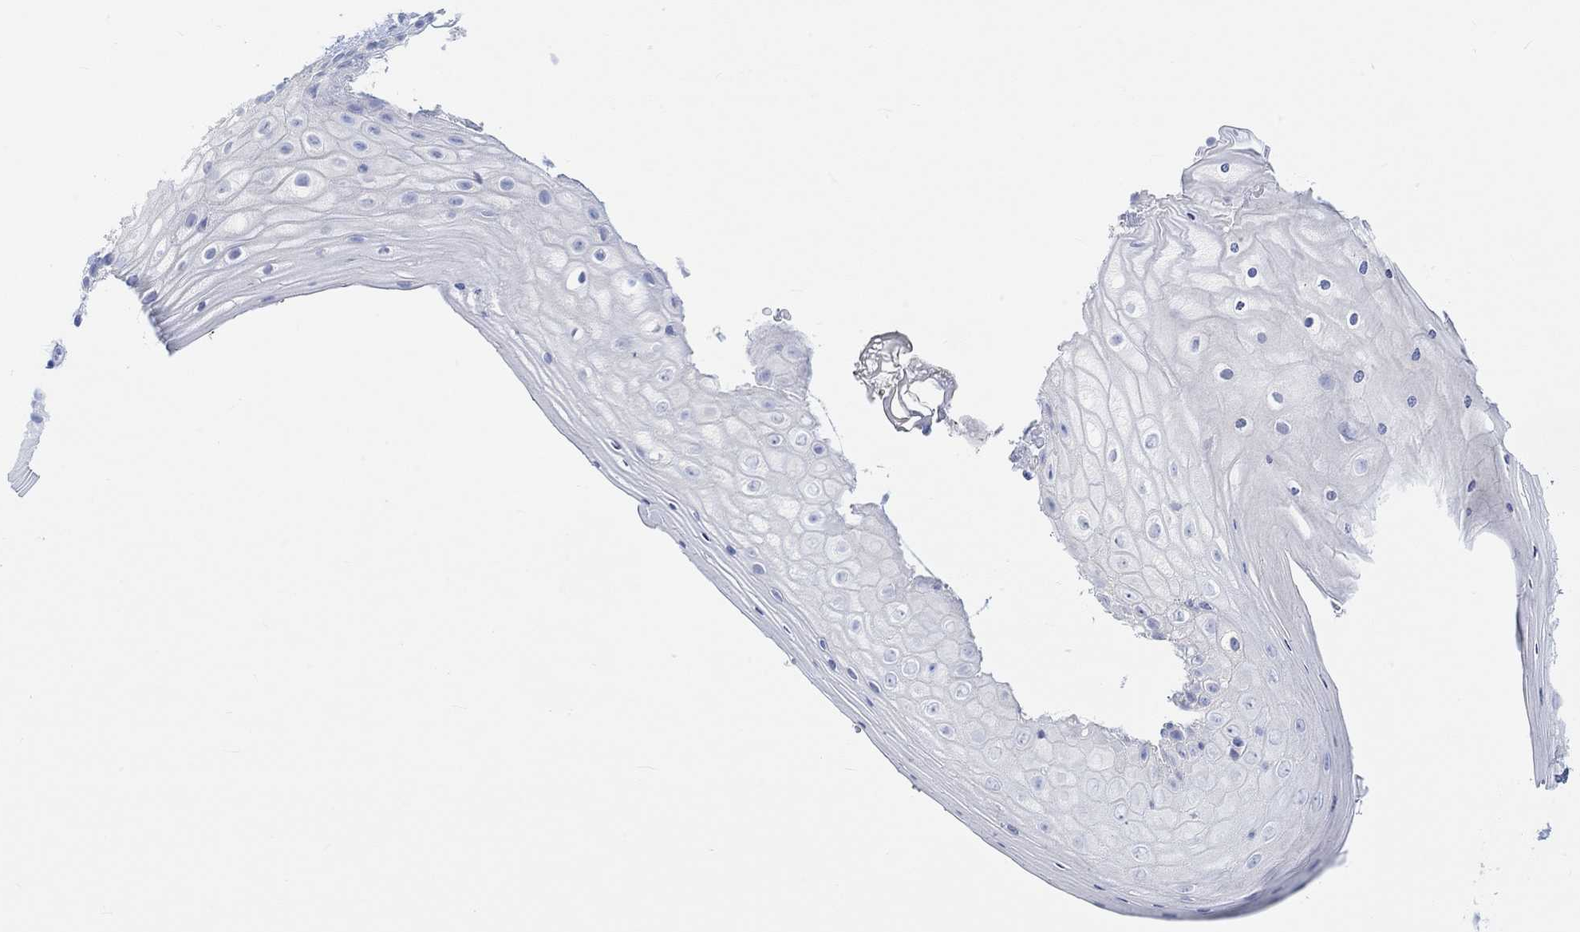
{"staining": {"intensity": "negative", "quantity": "none", "location": "none"}, "tissue": "vagina", "cell_type": "Squamous epithelial cells", "image_type": "normal", "snomed": [{"axis": "morphology", "description": "Normal tissue, NOS"}, {"axis": "topography", "description": "Vagina"}], "caption": "High magnification brightfield microscopy of unremarkable vagina stained with DAB (brown) and counterstained with hematoxylin (blue): squamous epithelial cells show no significant staining.", "gene": "CALCA", "patient": {"sex": "female", "age": 47}}